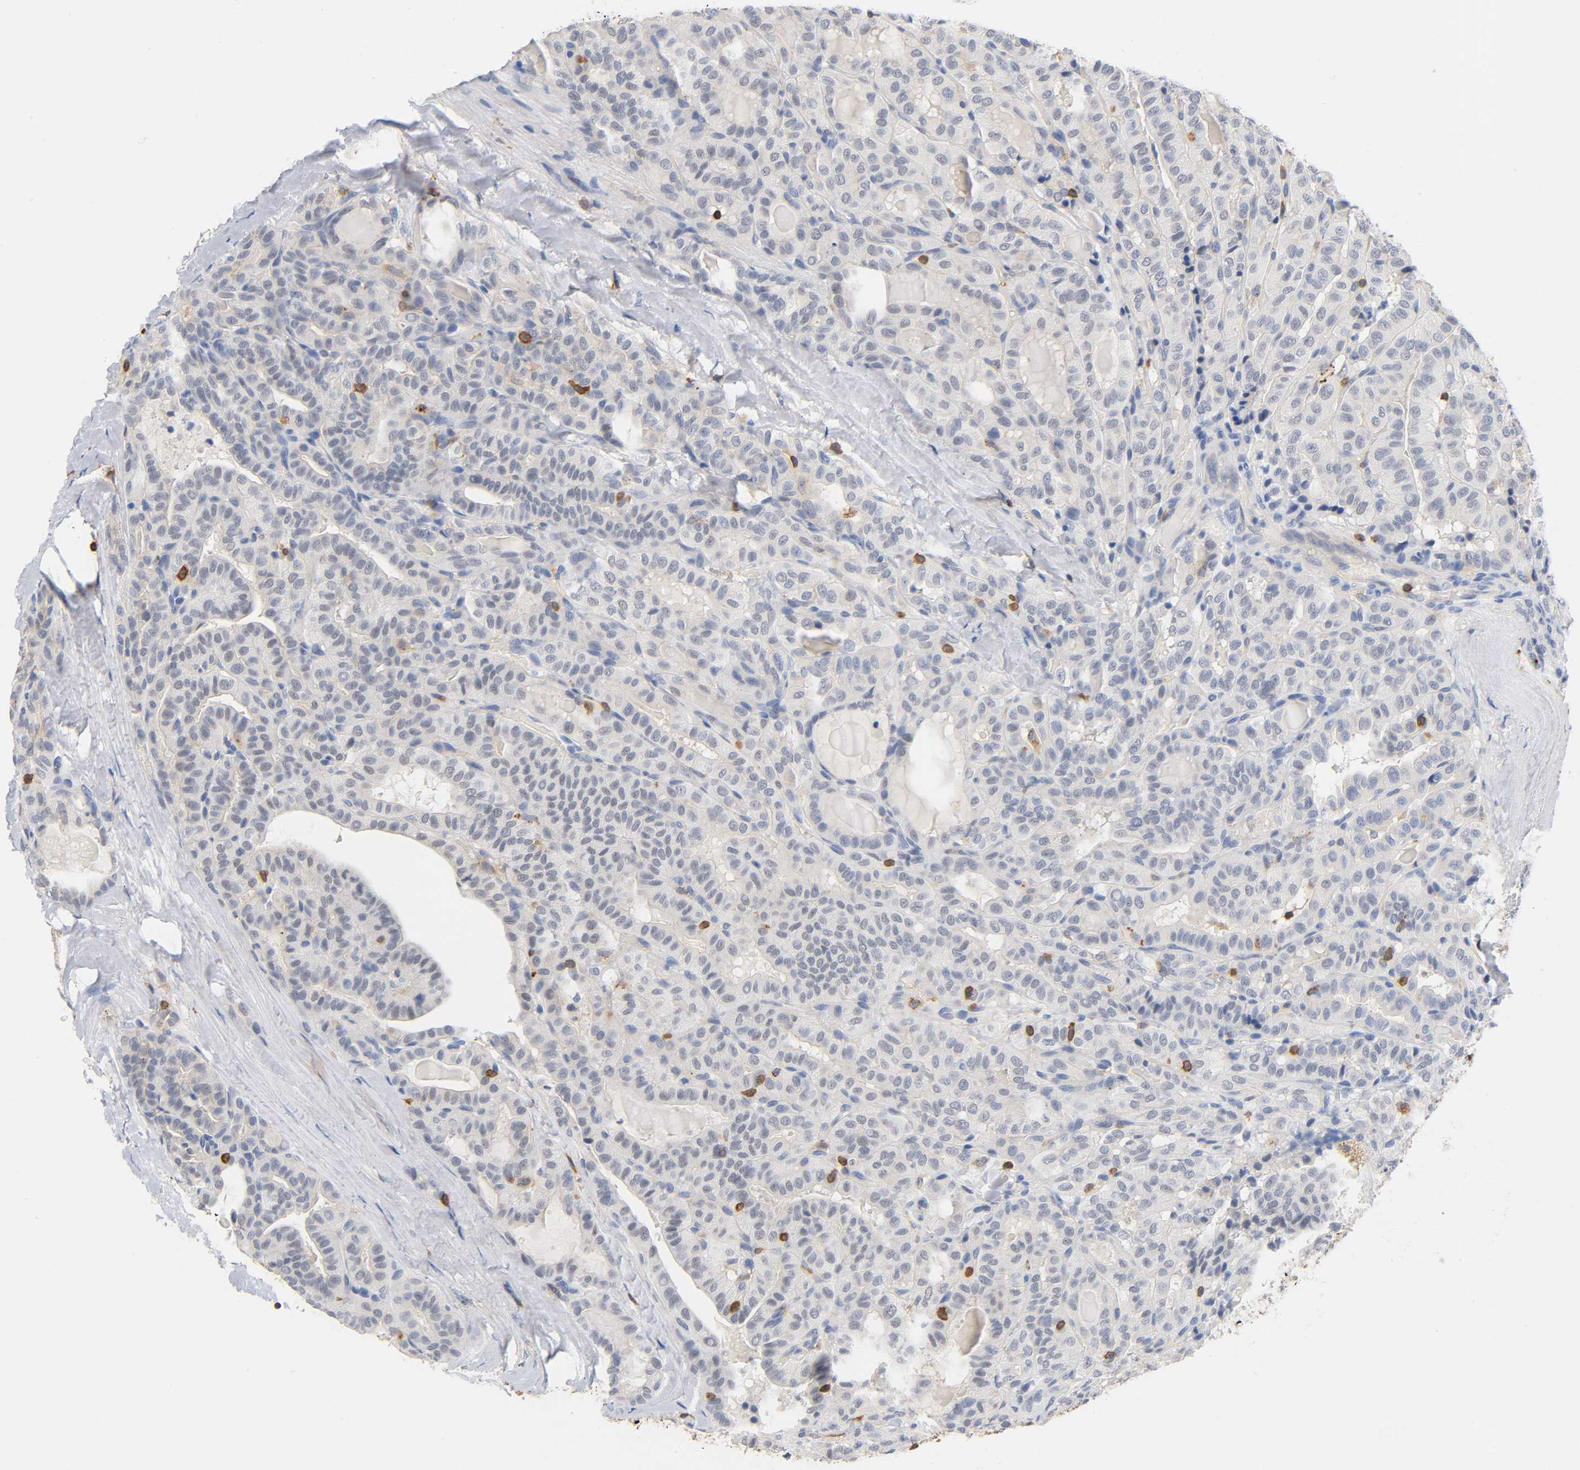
{"staining": {"intensity": "negative", "quantity": "none", "location": "none"}, "tissue": "thyroid cancer", "cell_type": "Tumor cells", "image_type": "cancer", "snomed": [{"axis": "morphology", "description": "Papillary adenocarcinoma, NOS"}, {"axis": "topography", "description": "Thyroid gland"}], "caption": "The histopathology image reveals no significant expression in tumor cells of thyroid papillary adenocarcinoma.", "gene": "UCKL1", "patient": {"sex": "male", "age": 77}}